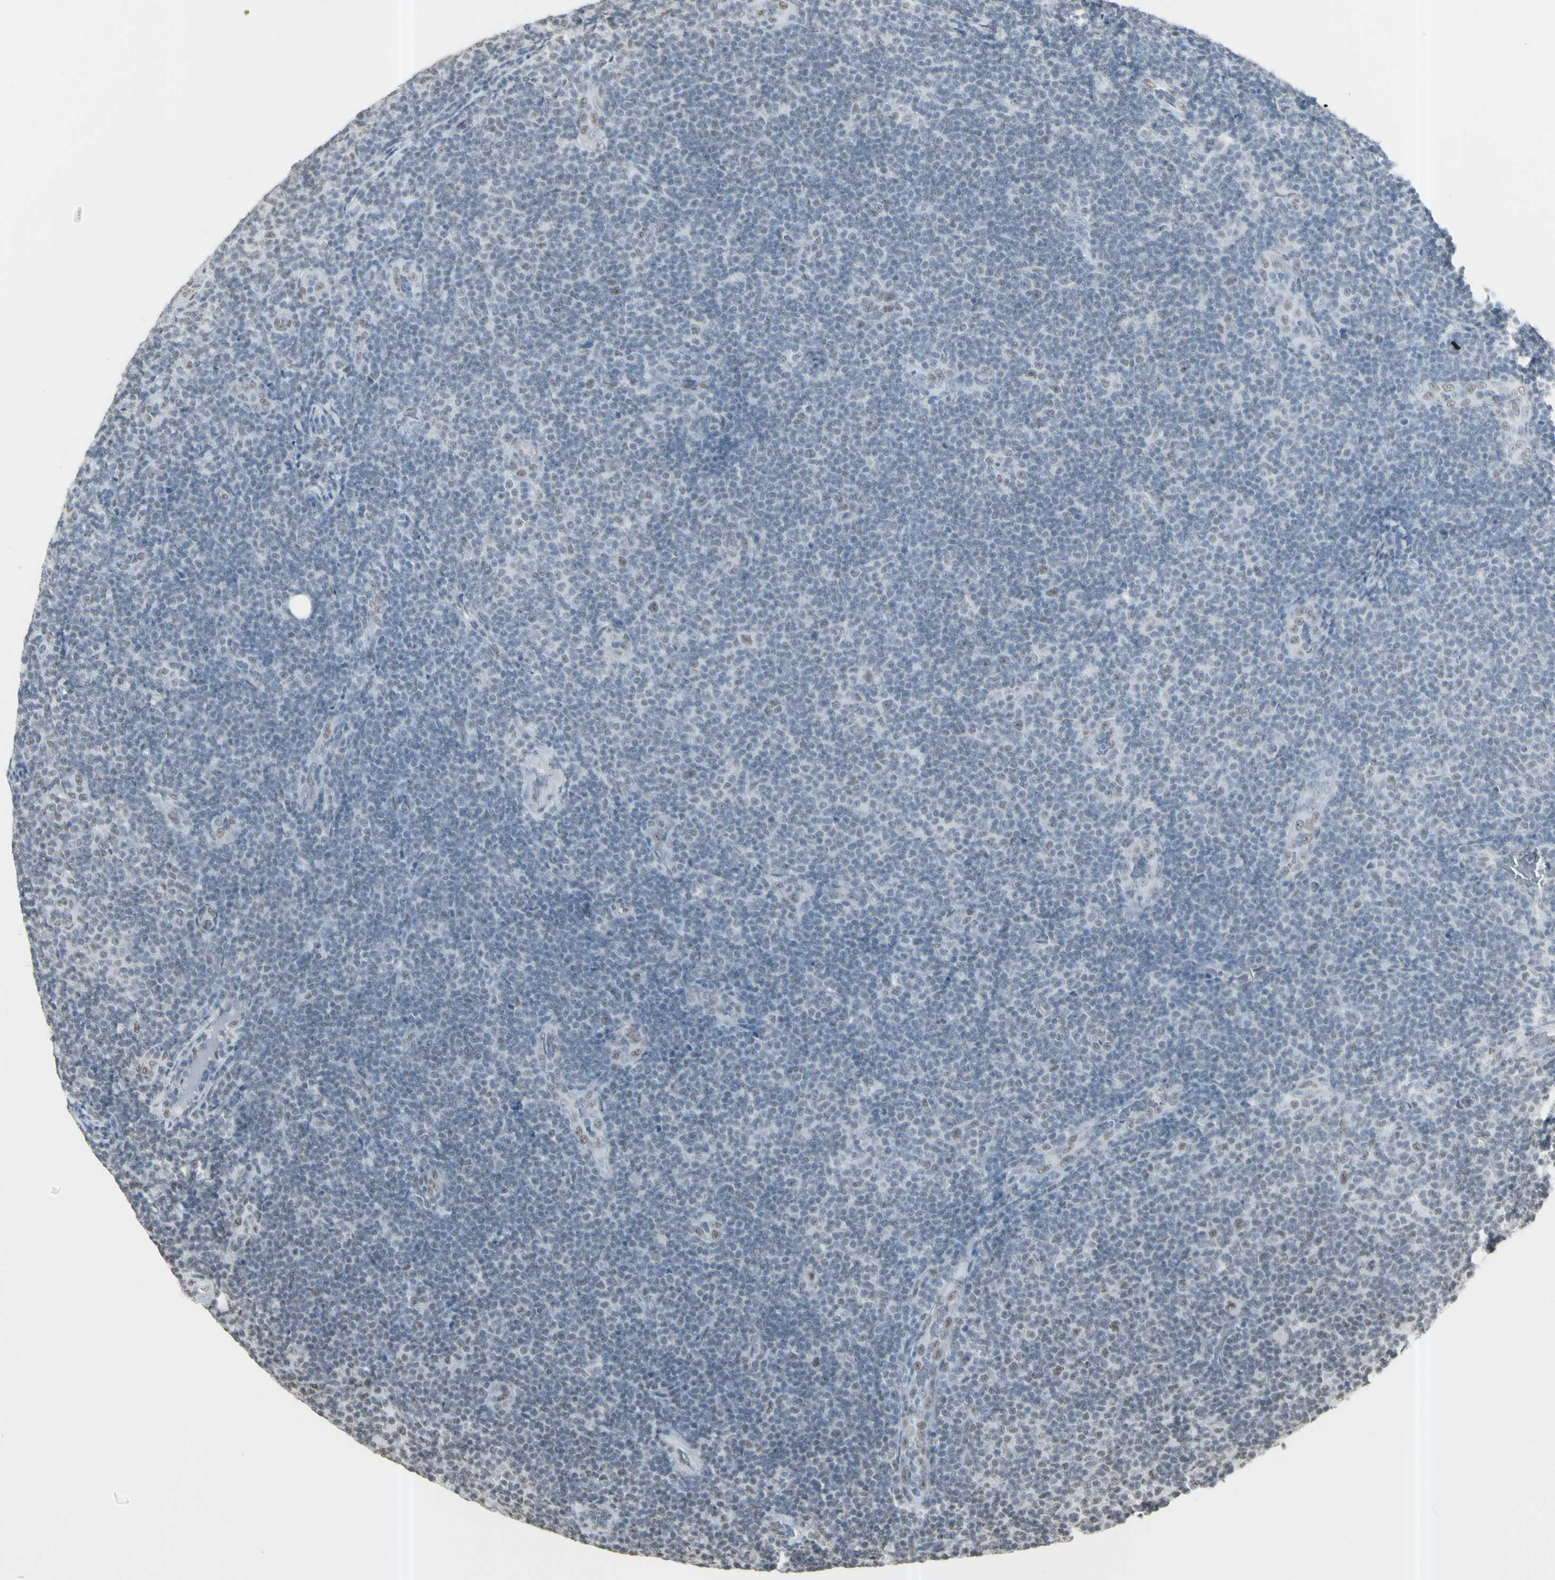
{"staining": {"intensity": "negative", "quantity": "none", "location": "none"}, "tissue": "lymphoma", "cell_type": "Tumor cells", "image_type": "cancer", "snomed": [{"axis": "morphology", "description": "Malignant lymphoma, non-Hodgkin's type, Low grade"}, {"axis": "topography", "description": "Lymph node"}], "caption": "This is an IHC histopathology image of human lymphoma. There is no staining in tumor cells.", "gene": "TRIM28", "patient": {"sex": "male", "age": 83}}